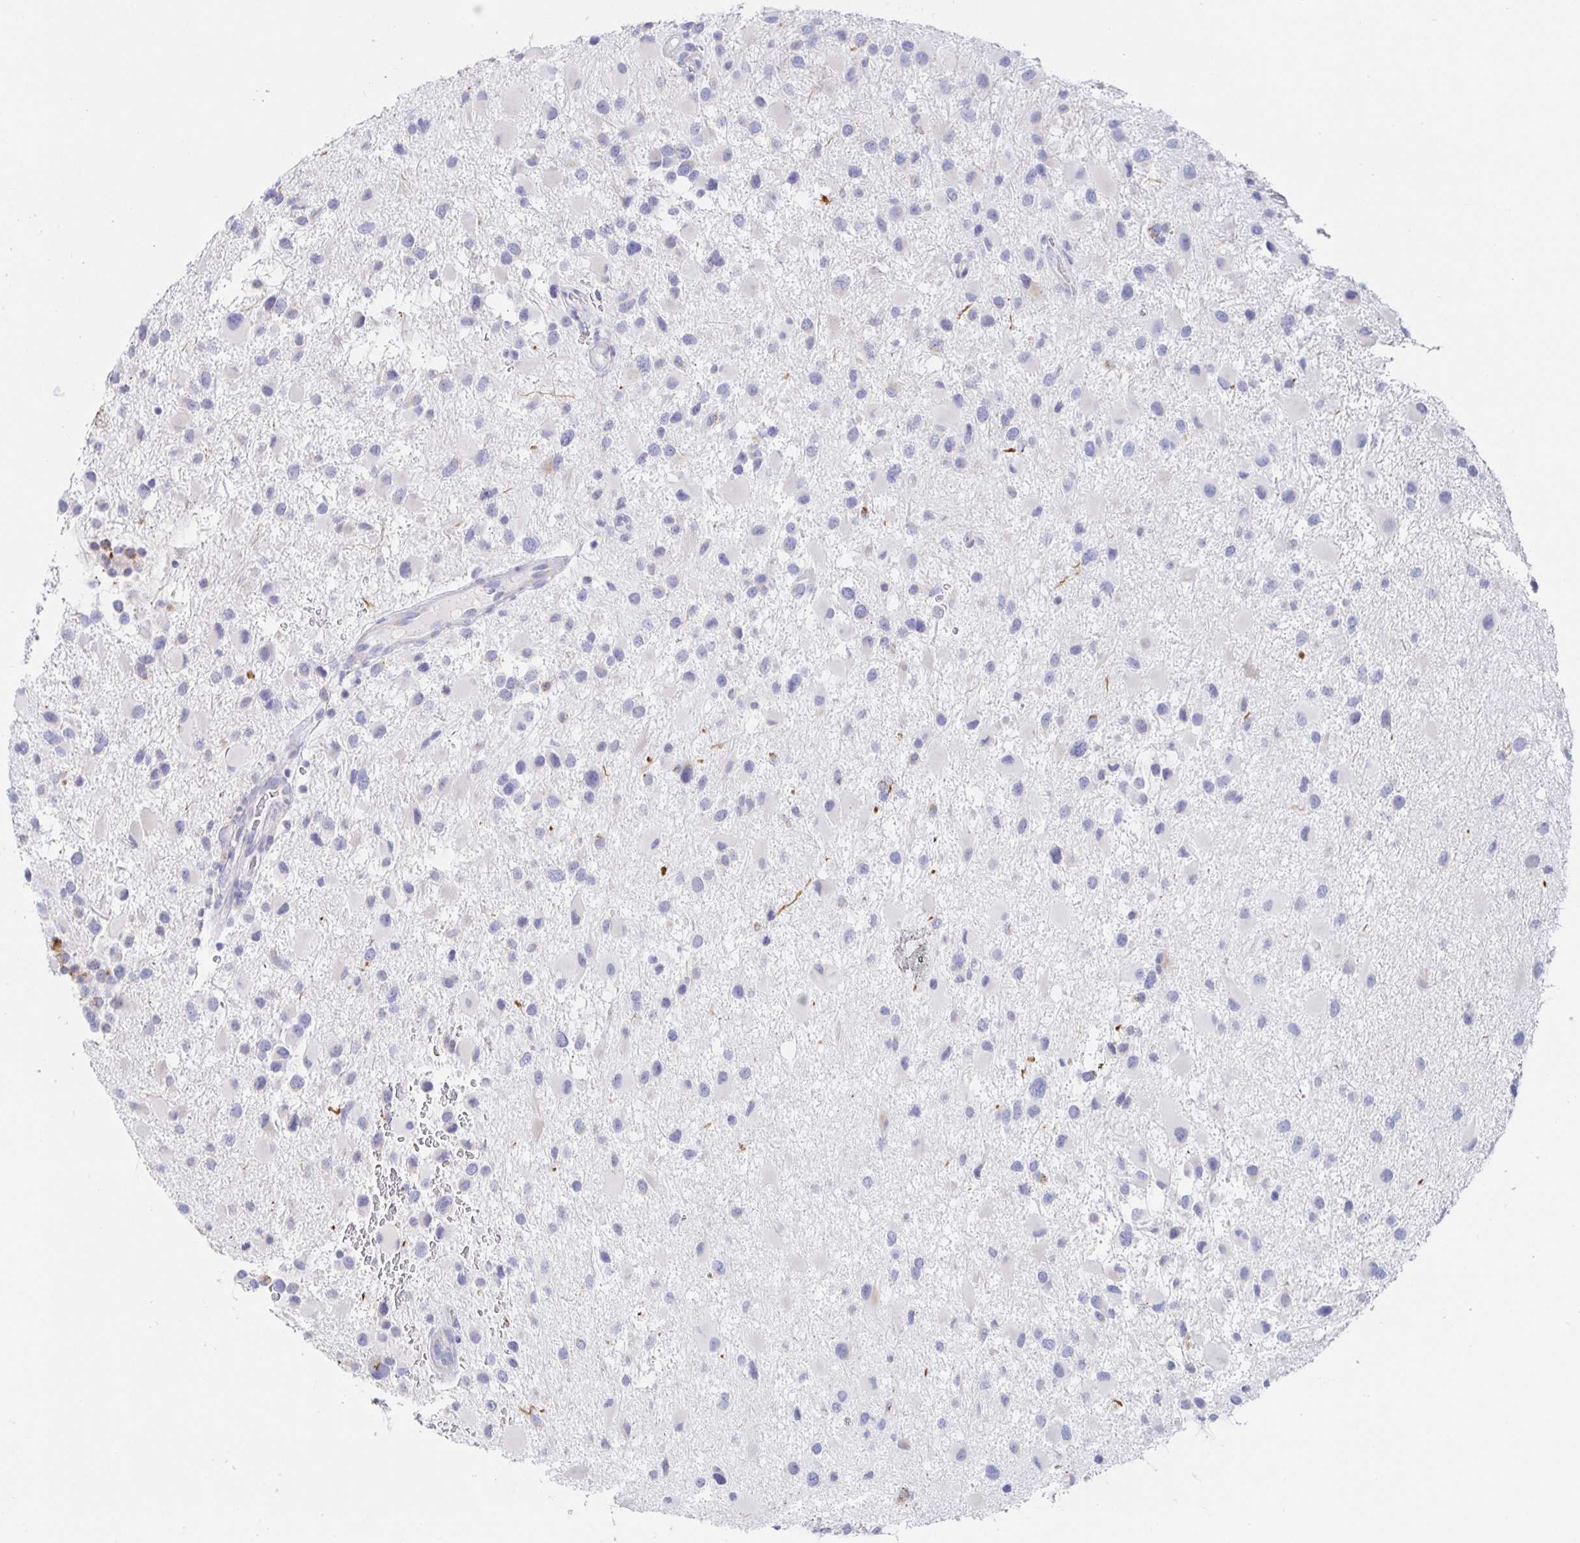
{"staining": {"intensity": "negative", "quantity": "none", "location": "none"}, "tissue": "glioma", "cell_type": "Tumor cells", "image_type": "cancer", "snomed": [{"axis": "morphology", "description": "Glioma, malignant, High grade"}, {"axis": "topography", "description": "Brain"}], "caption": "Immunohistochemistry image of human malignant glioma (high-grade) stained for a protein (brown), which displays no positivity in tumor cells.", "gene": "SIAH3", "patient": {"sex": "female", "age": 40}}